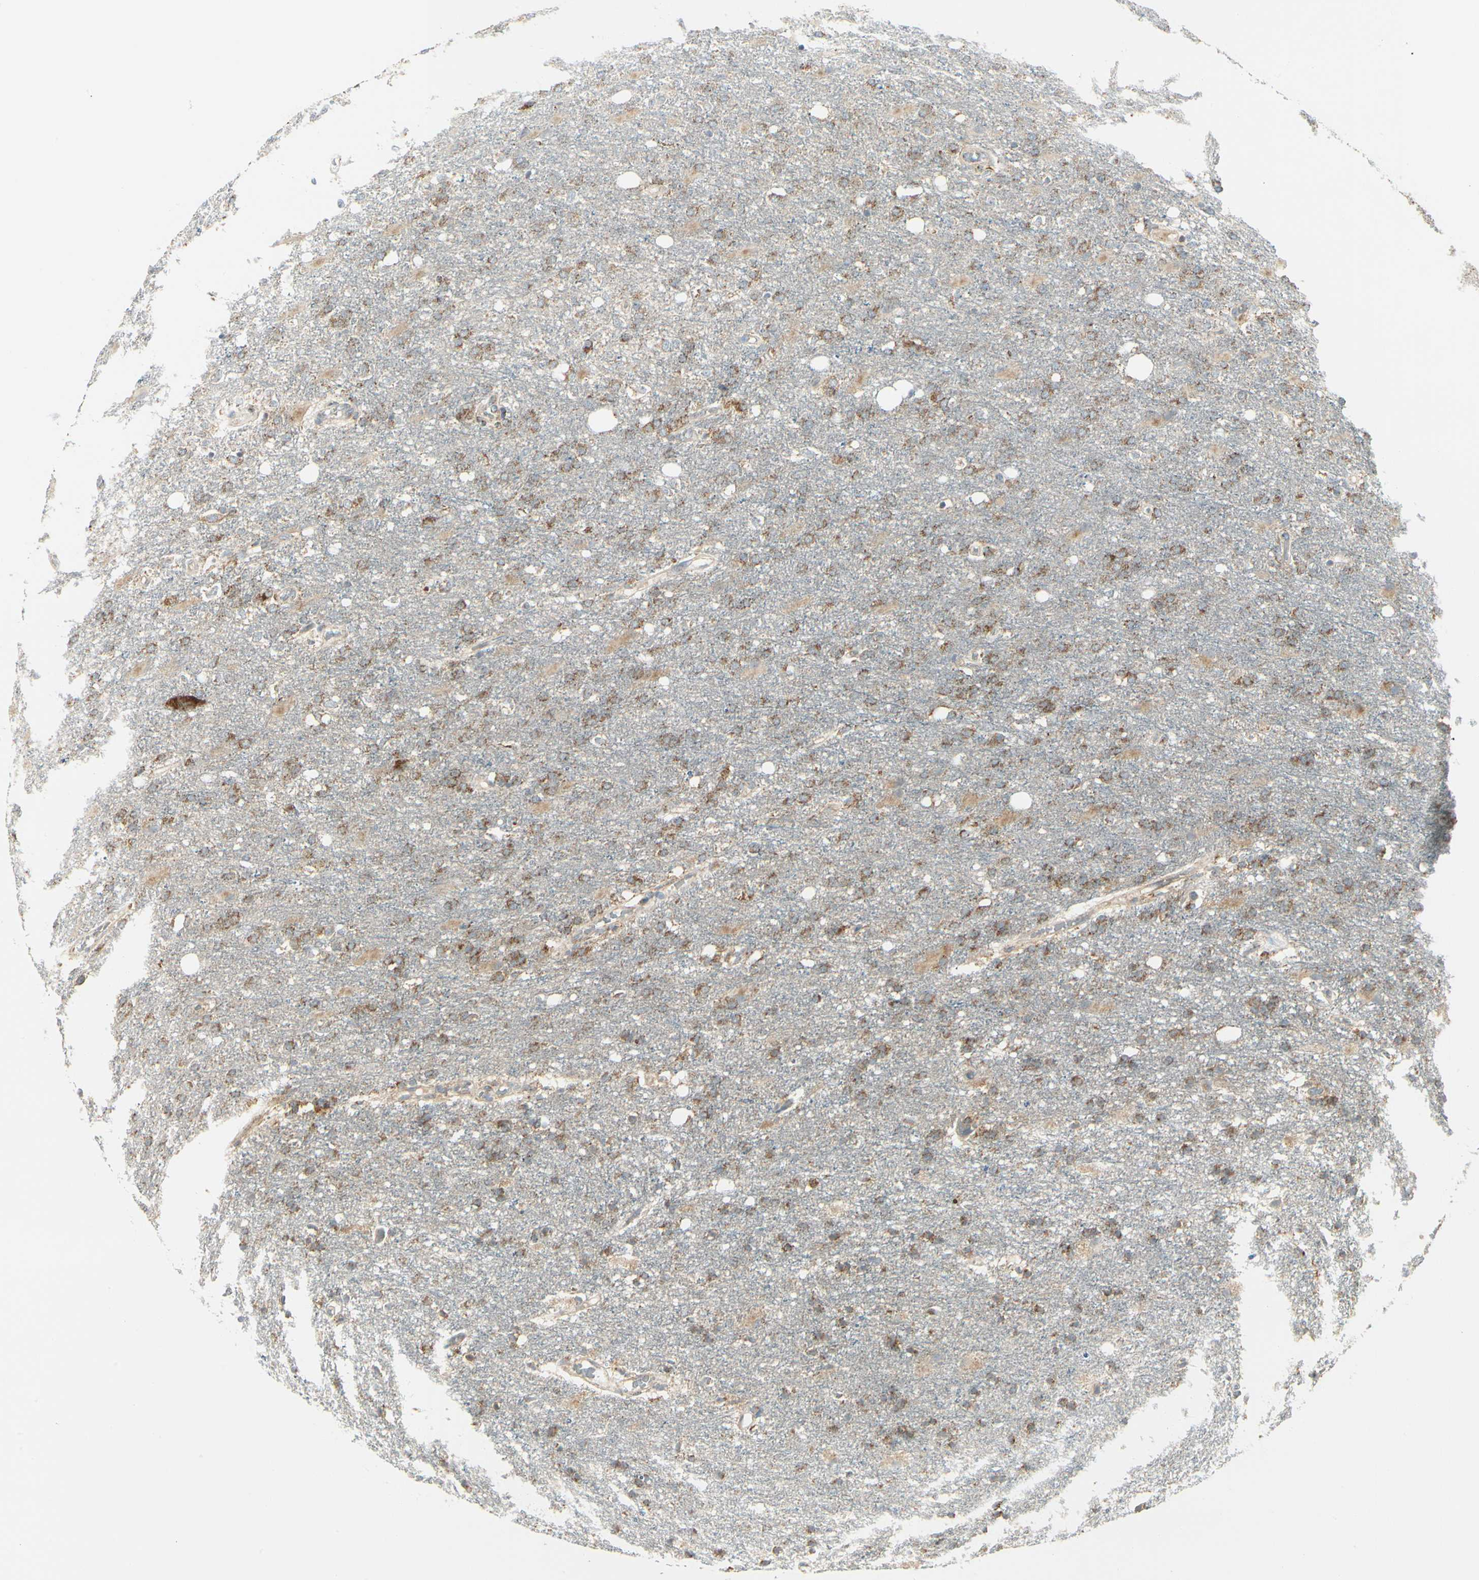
{"staining": {"intensity": "weak", "quantity": ">75%", "location": "cytoplasmic/membranous"}, "tissue": "glioma", "cell_type": "Tumor cells", "image_type": "cancer", "snomed": [{"axis": "morphology", "description": "Normal tissue, NOS"}, {"axis": "morphology", "description": "Glioma, malignant, High grade"}, {"axis": "topography", "description": "Cerebral cortex"}], "caption": "IHC of glioma demonstrates low levels of weak cytoplasmic/membranous positivity in about >75% of tumor cells.", "gene": "ANKS6", "patient": {"sex": "male", "age": 77}}